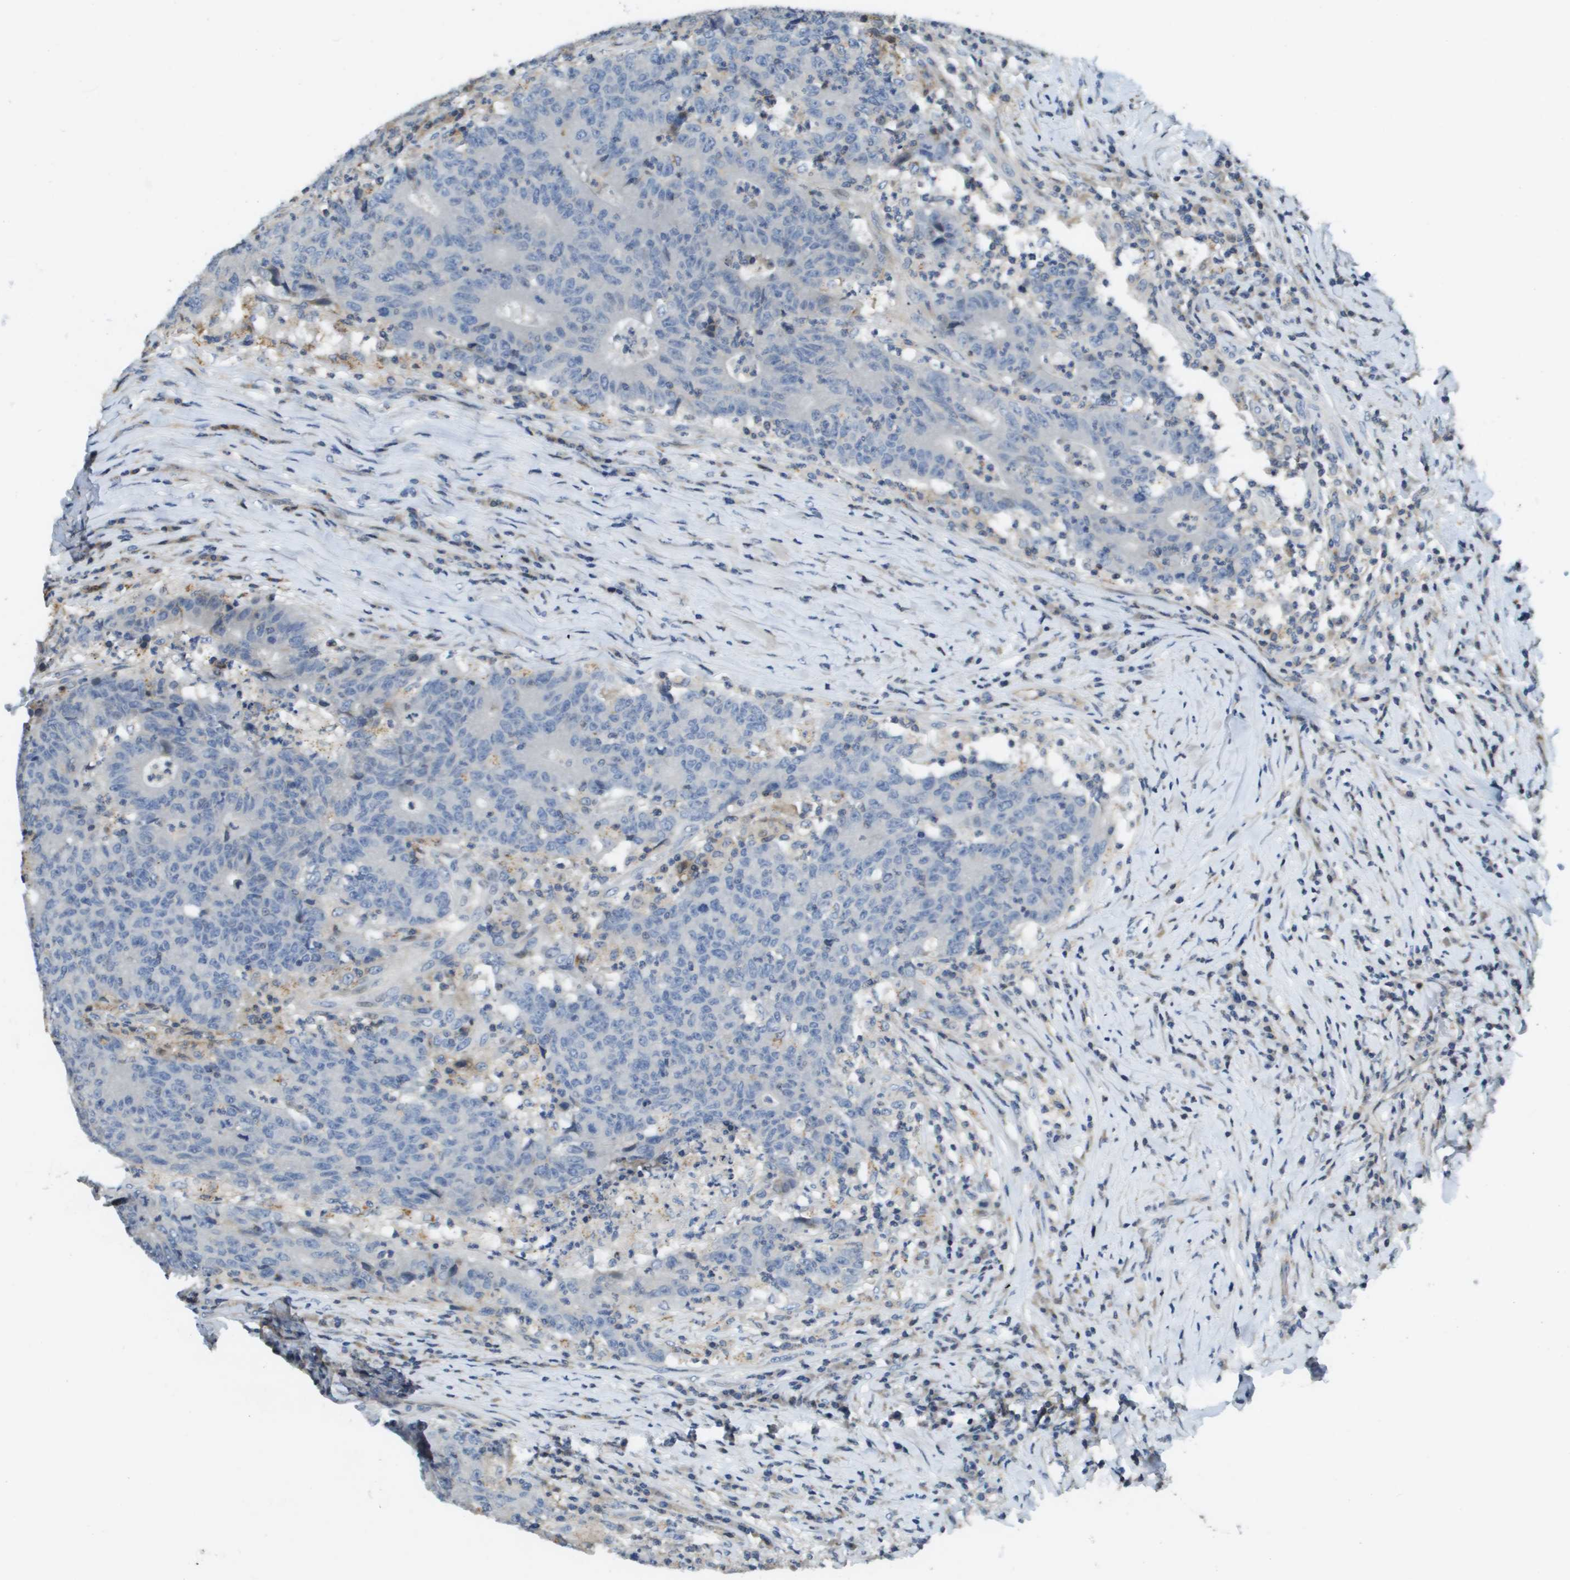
{"staining": {"intensity": "negative", "quantity": "none", "location": "none"}, "tissue": "colorectal cancer", "cell_type": "Tumor cells", "image_type": "cancer", "snomed": [{"axis": "morphology", "description": "Normal tissue, NOS"}, {"axis": "morphology", "description": "Adenocarcinoma, NOS"}, {"axis": "topography", "description": "Colon"}], "caption": "Immunohistochemistry (IHC) of human colorectal adenocarcinoma exhibits no expression in tumor cells.", "gene": "SCN4B", "patient": {"sex": "female", "age": 75}}